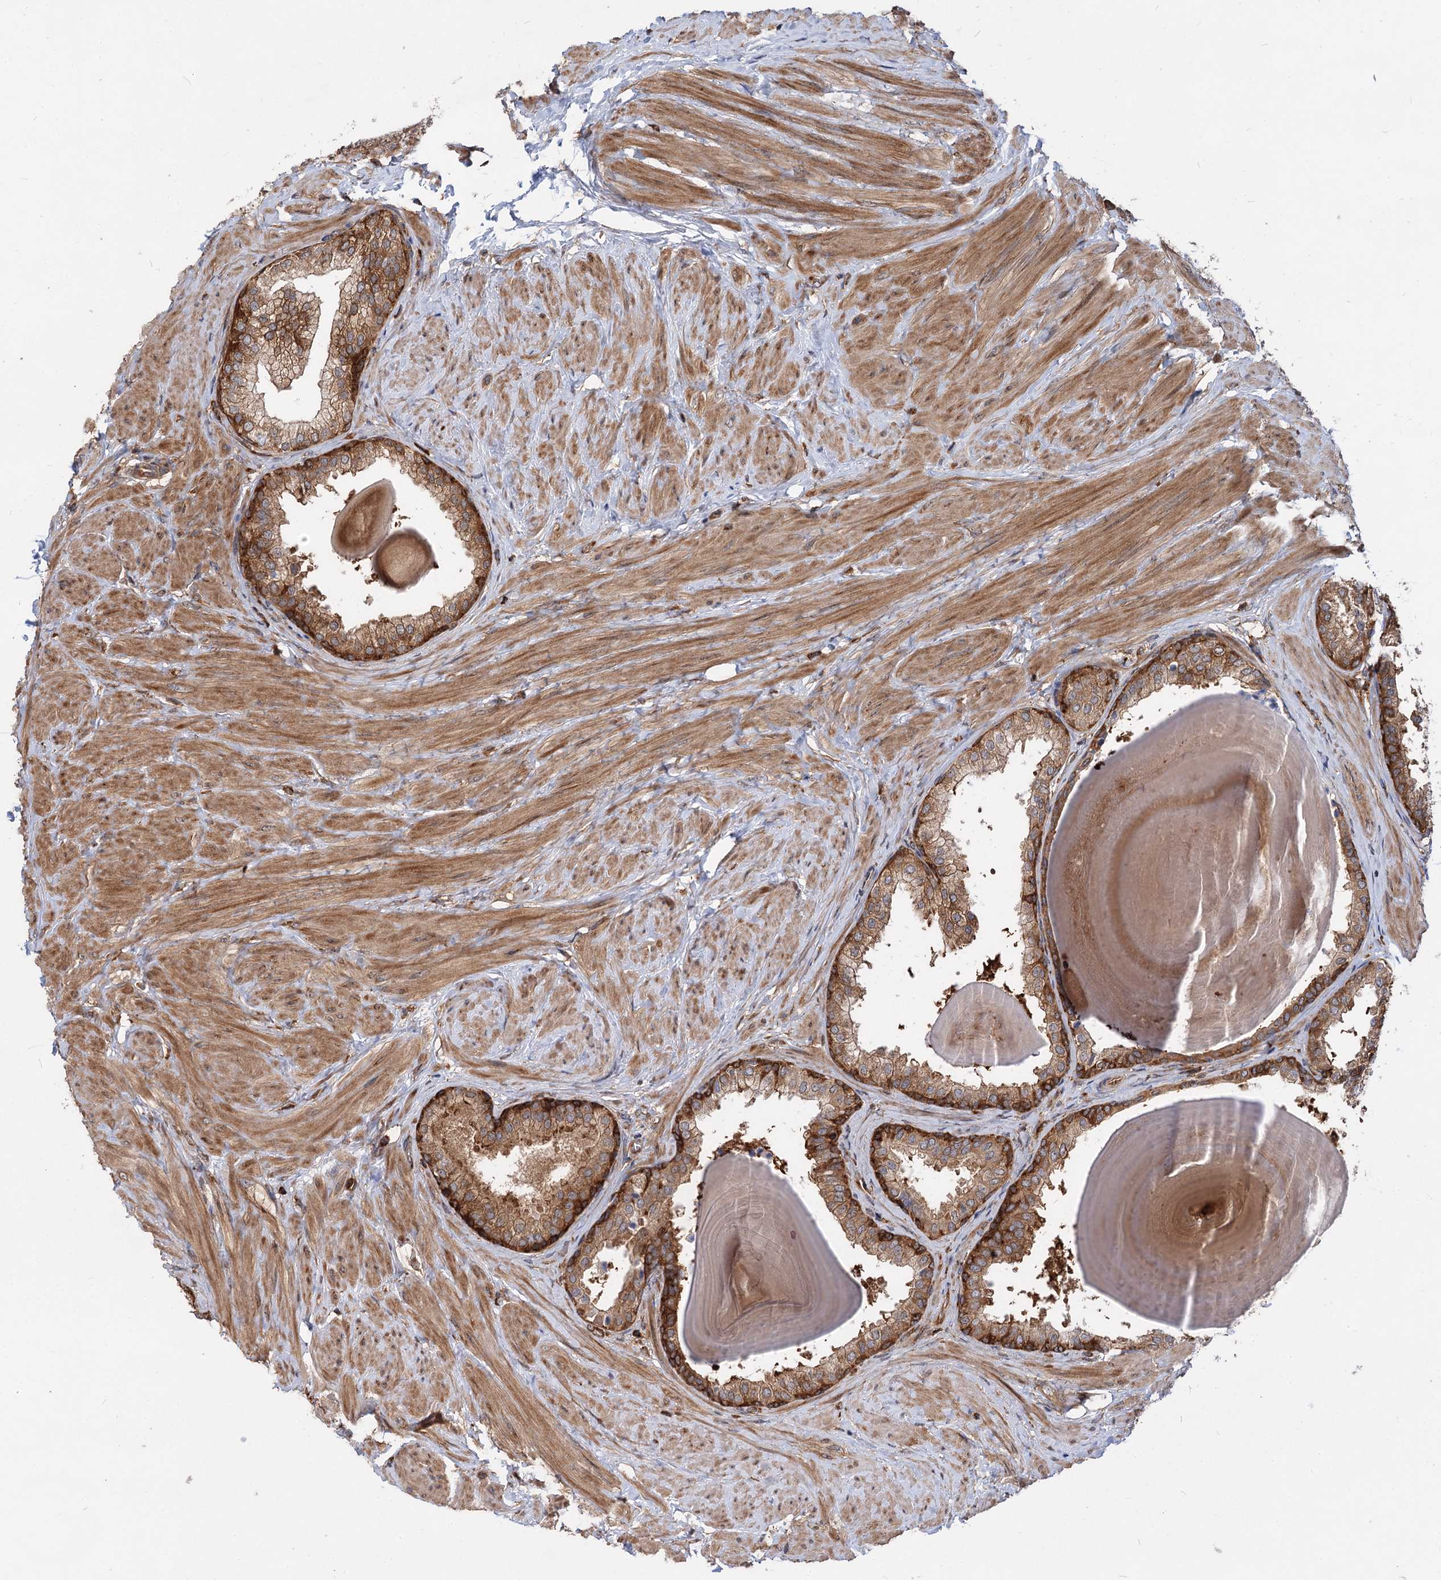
{"staining": {"intensity": "strong", "quantity": ">75%", "location": "cytoplasmic/membranous"}, "tissue": "prostate", "cell_type": "Glandular cells", "image_type": "normal", "snomed": [{"axis": "morphology", "description": "Normal tissue, NOS"}, {"axis": "topography", "description": "Prostate"}], "caption": "Brown immunohistochemical staining in unremarkable human prostate reveals strong cytoplasmic/membranous staining in about >75% of glandular cells. Nuclei are stained in blue.", "gene": "PACS1", "patient": {"sex": "male", "age": 48}}